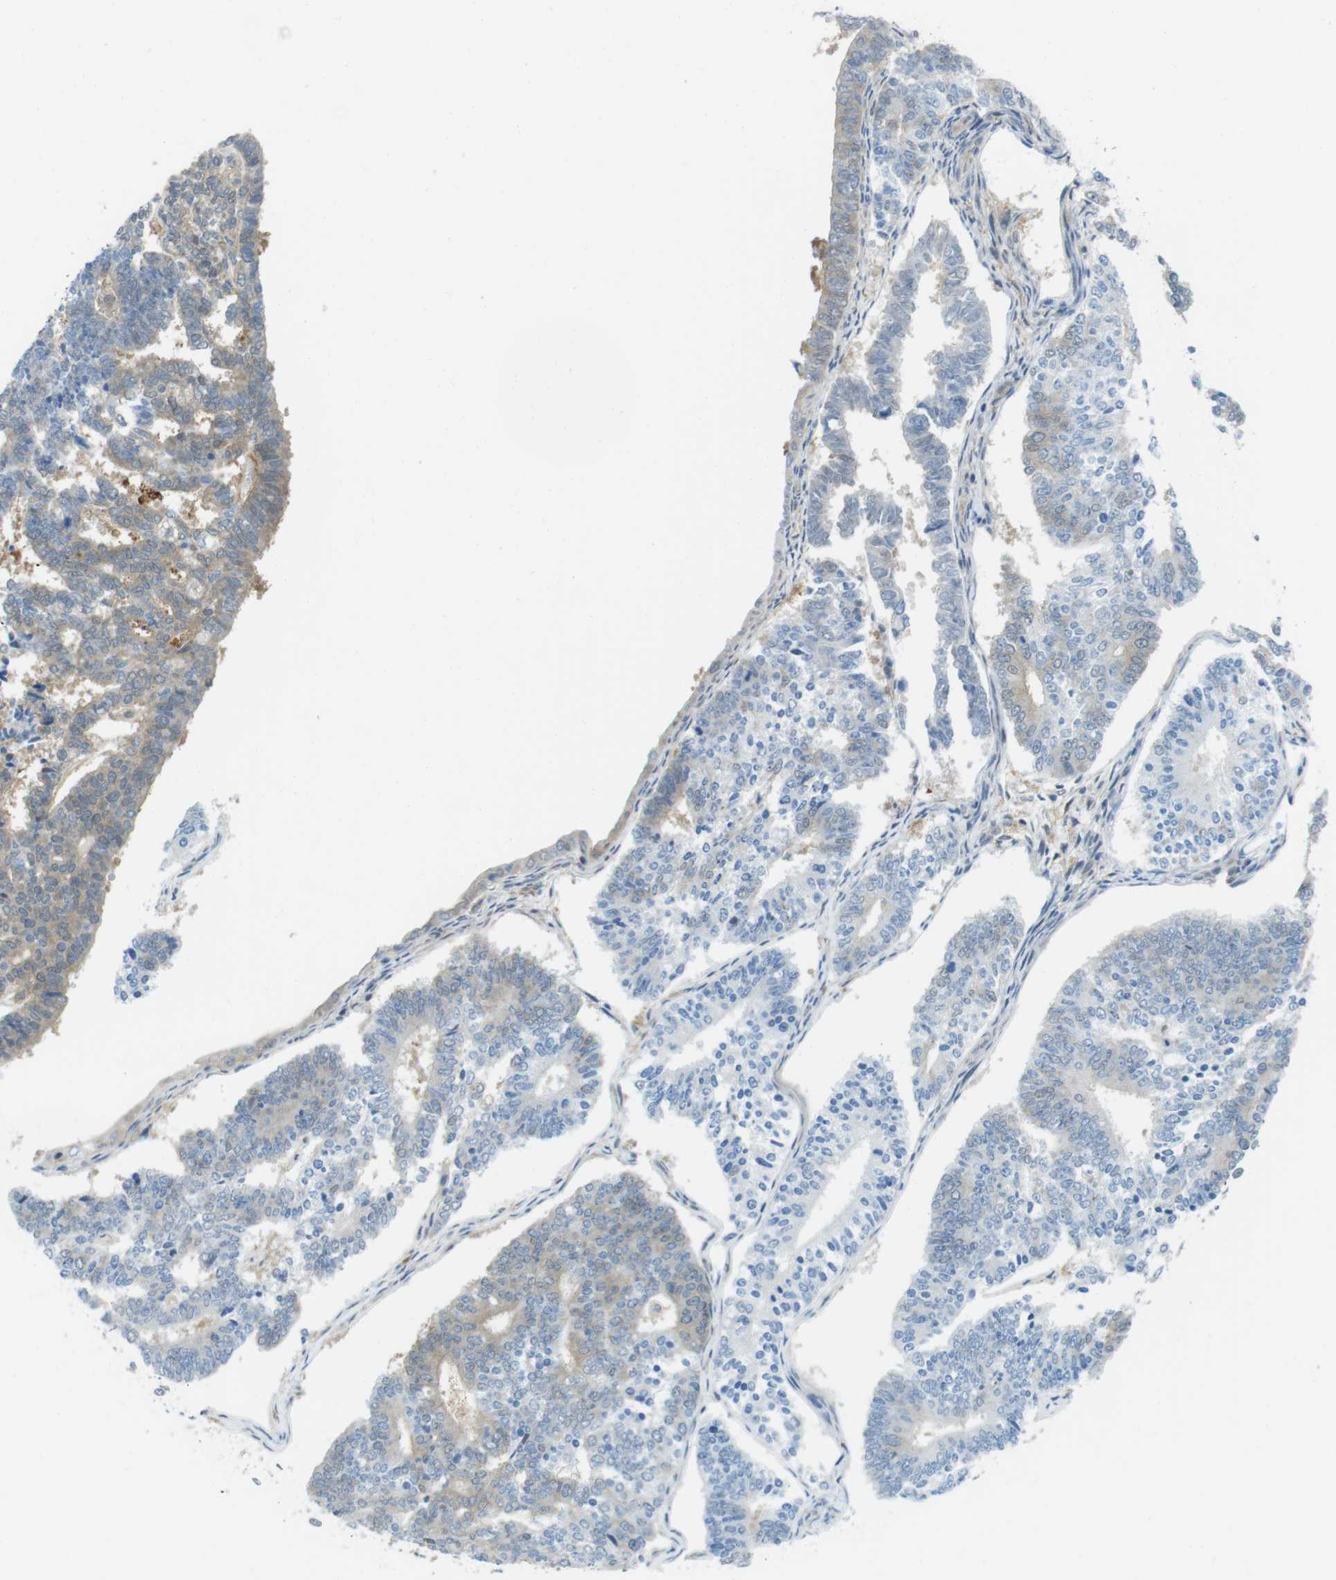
{"staining": {"intensity": "weak", "quantity": "25%-75%", "location": "cytoplasmic/membranous"}, "tissue": "endometrial cancer", "cell_type": "Tumor cells", "image_type": "cancer", "snomed": [{"axis": "morphology", "description": "Adenocarcinoma, NOS"}, {"axis": "topography", "description": "Endometrium"}], "caption": "An immunohistochemistry image of neoplastic tissue is shown. Protein staining in brown labels weak cytoplasmic/membranous positivity in endometrial cancer within tumor cells.", "gene": "CASP2", "patient": {"sex": "female", "age": 70}}